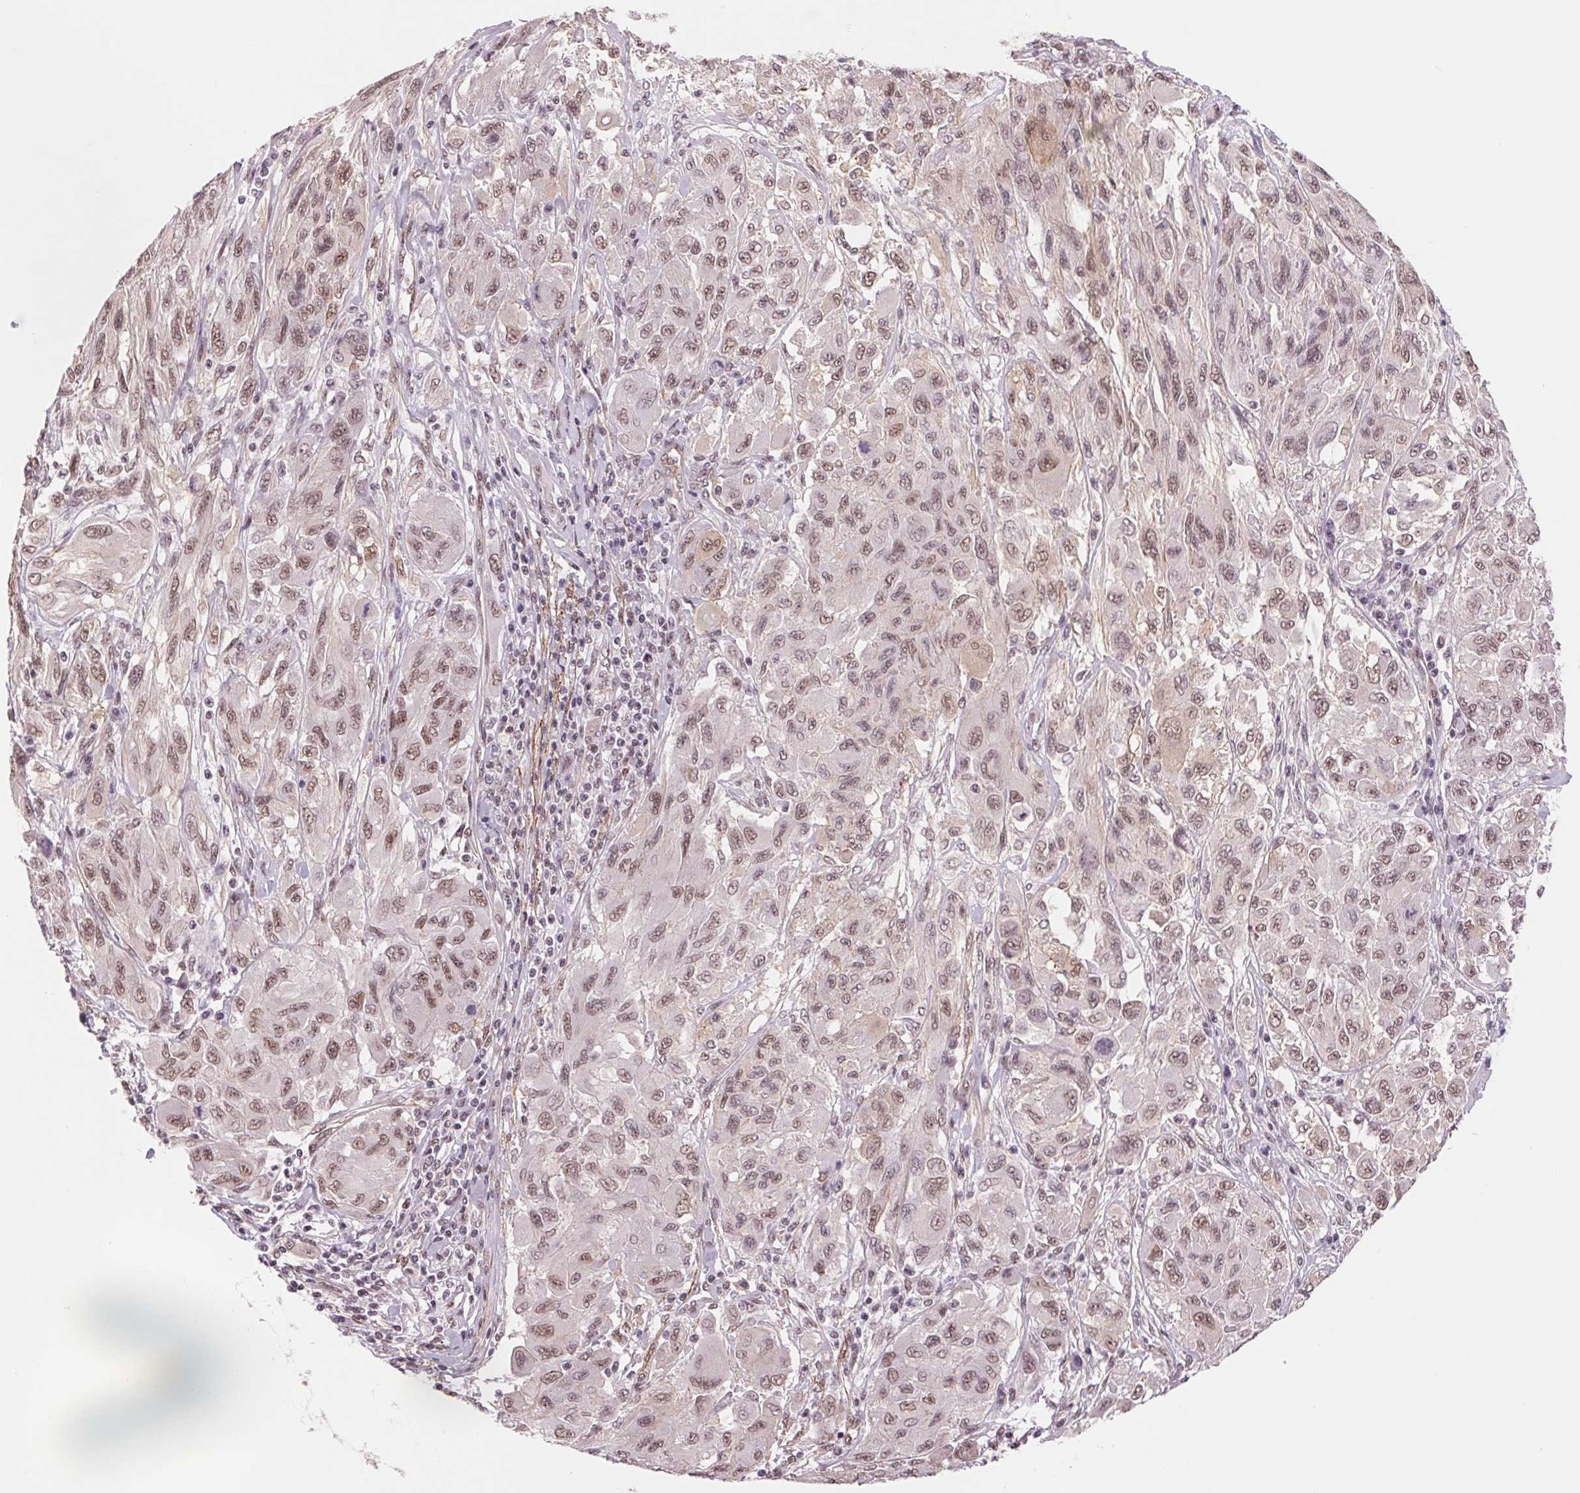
{"staining": {"intensity": "moderate", "quantity": ">75%", "location": "nuclear"}, "tissue": "melanoma", "cell_type": "Tumor cells", "image_type": "cancer", "snomed": [{"axis": "morphology", "description": "Malignant melanoma, NOS"}, {"axis": "topography", "description": "Skin"}], "caption": "A high-resolution micrograph shows immunohistochemistry (IHC) staining of malignant melanoma, which displays moderate nuclear expression in approximately >75% of tumor cells.", "gene": "BCAT1", "patient": {"sex": "female", "age": 91}}